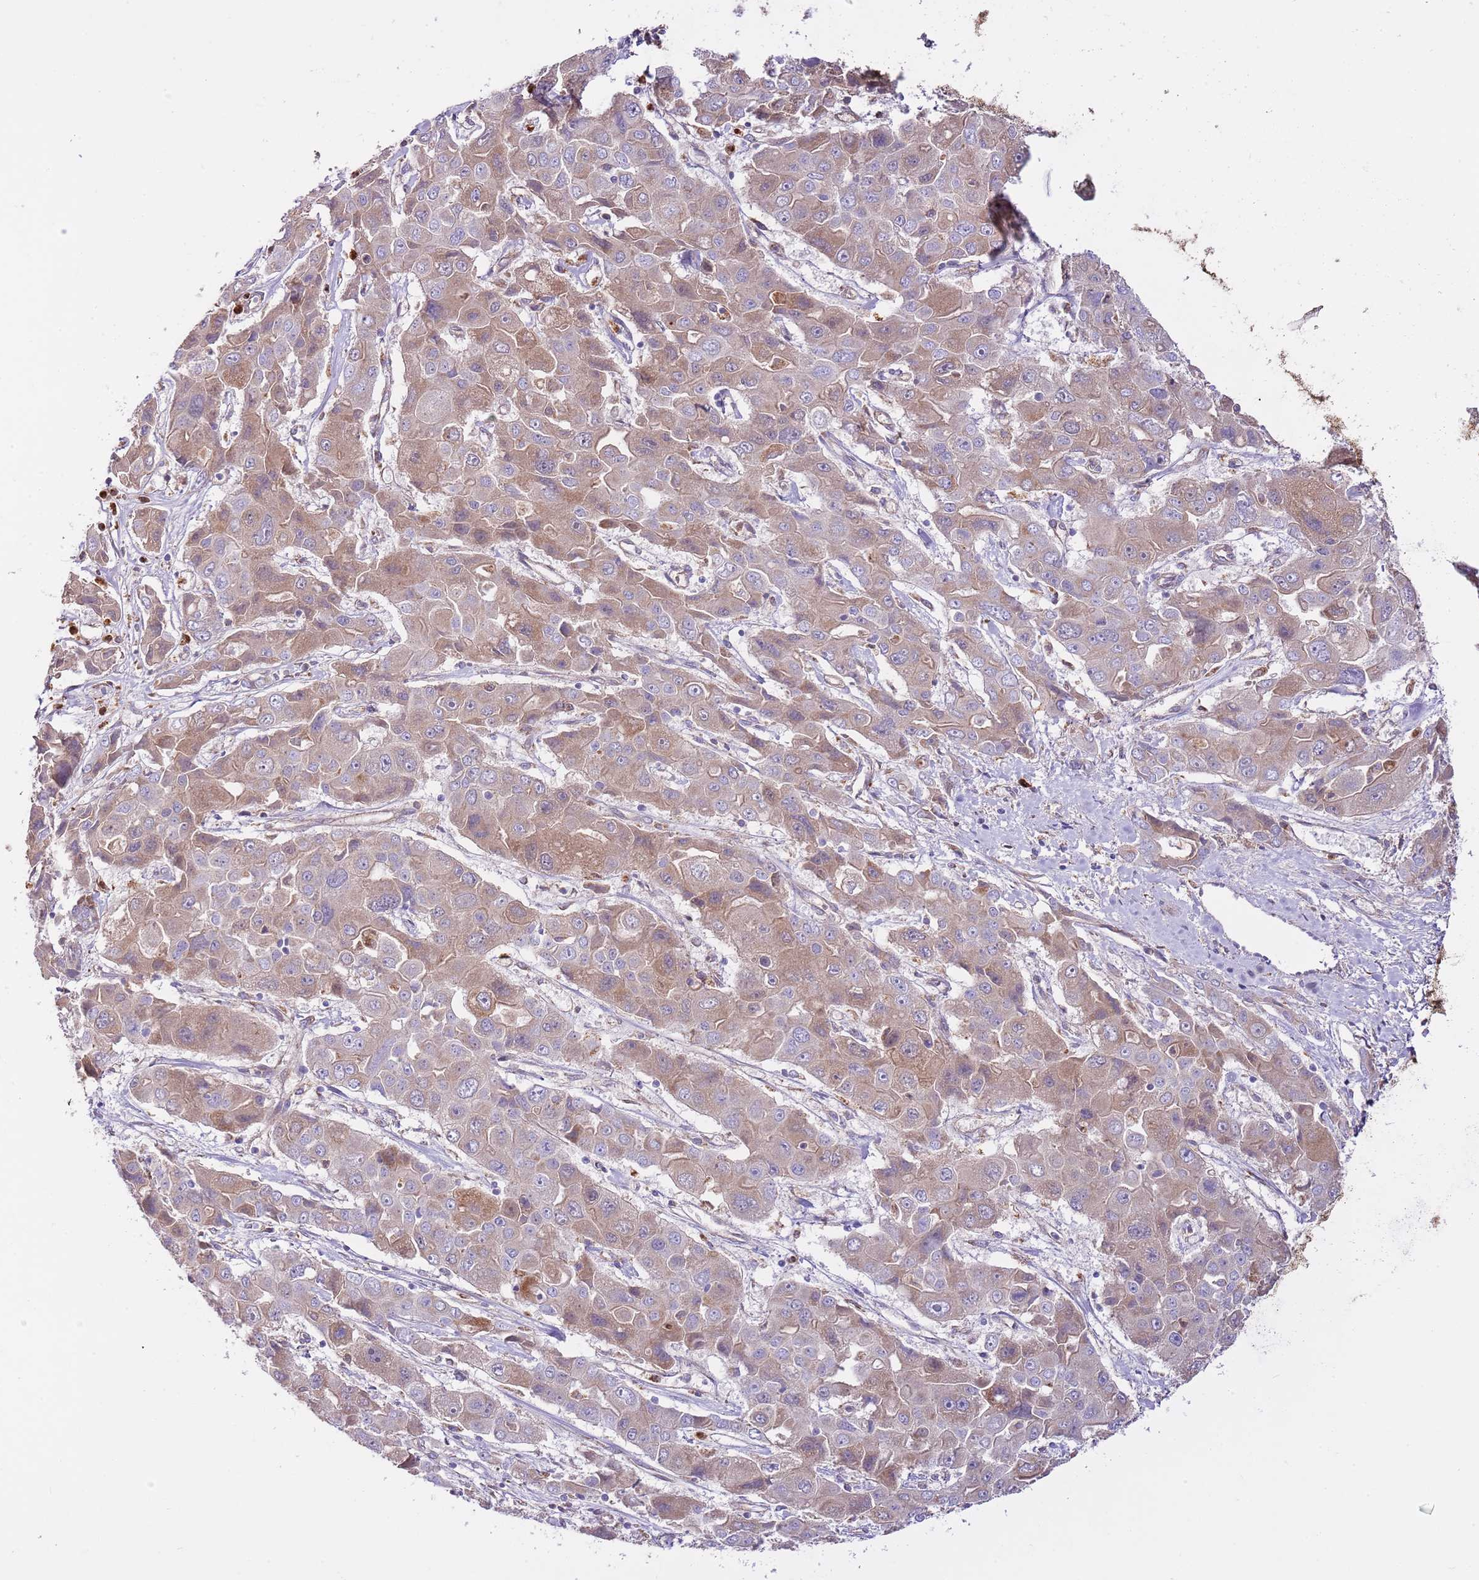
{"staining": {"intensity": "weak", "quantity": "25%-75%", "location": "cytoplasmic/membranous"}, "tissue": "liver cancer", "cell_type": "Tumor cells", "image_type": "cancer", "snomed": [{"axis": "morphology", "description": "Cholangiocarcinoma"}, {"axis": "topography", "description": "Liver"}], "caption": "Human liver cancer (cholangiocarcinoma) stained with a brown dye demonstrates weak cytoplasmic/membranous positive expression in approximately 25%-75% of tumor cells.", "gene": "DOCK6", "patient": {"sex": "male", "age": 67}}